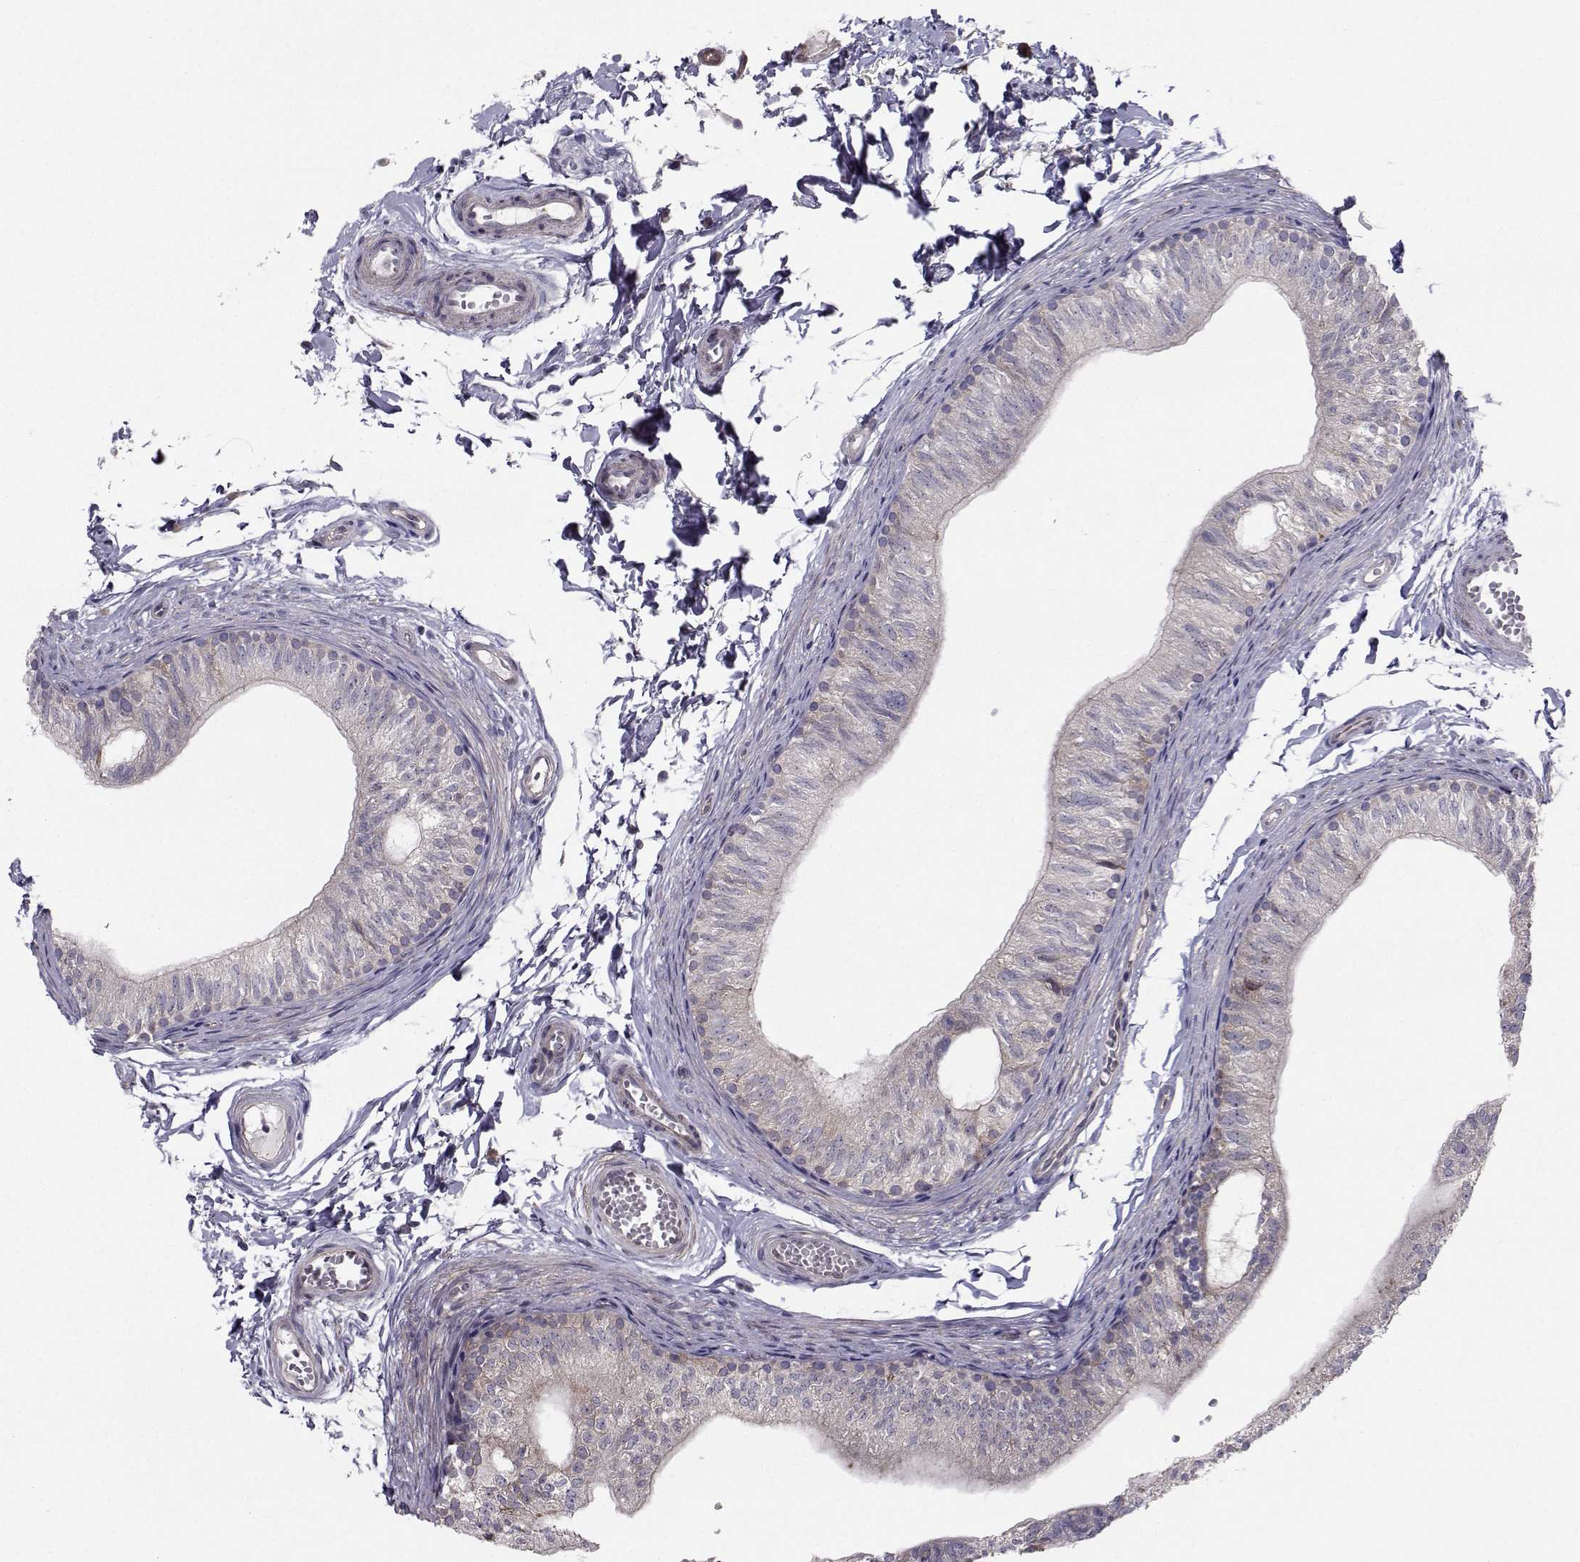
{"staining": {"intensity": "strong", "quantity": "<25%", "location": "cytoplasmic/membranous"}, "tissue": "epididymis", "cell_type": "Glandular cells", "image_type": "normal", "snomed": [{"axis": "morphology", "description": "Normal tissue, NOS"}, {"axis": "topography", "description": "Epididymis"}], "caption": "Approximately <25% of glandular cells in normal epididymis display strong cytoplasmic/membranous protein expression as visualized by brown immunohistochemical staining.", "gene": "HSP90AB1", "patient": {"sex": "male", "age": 22}}